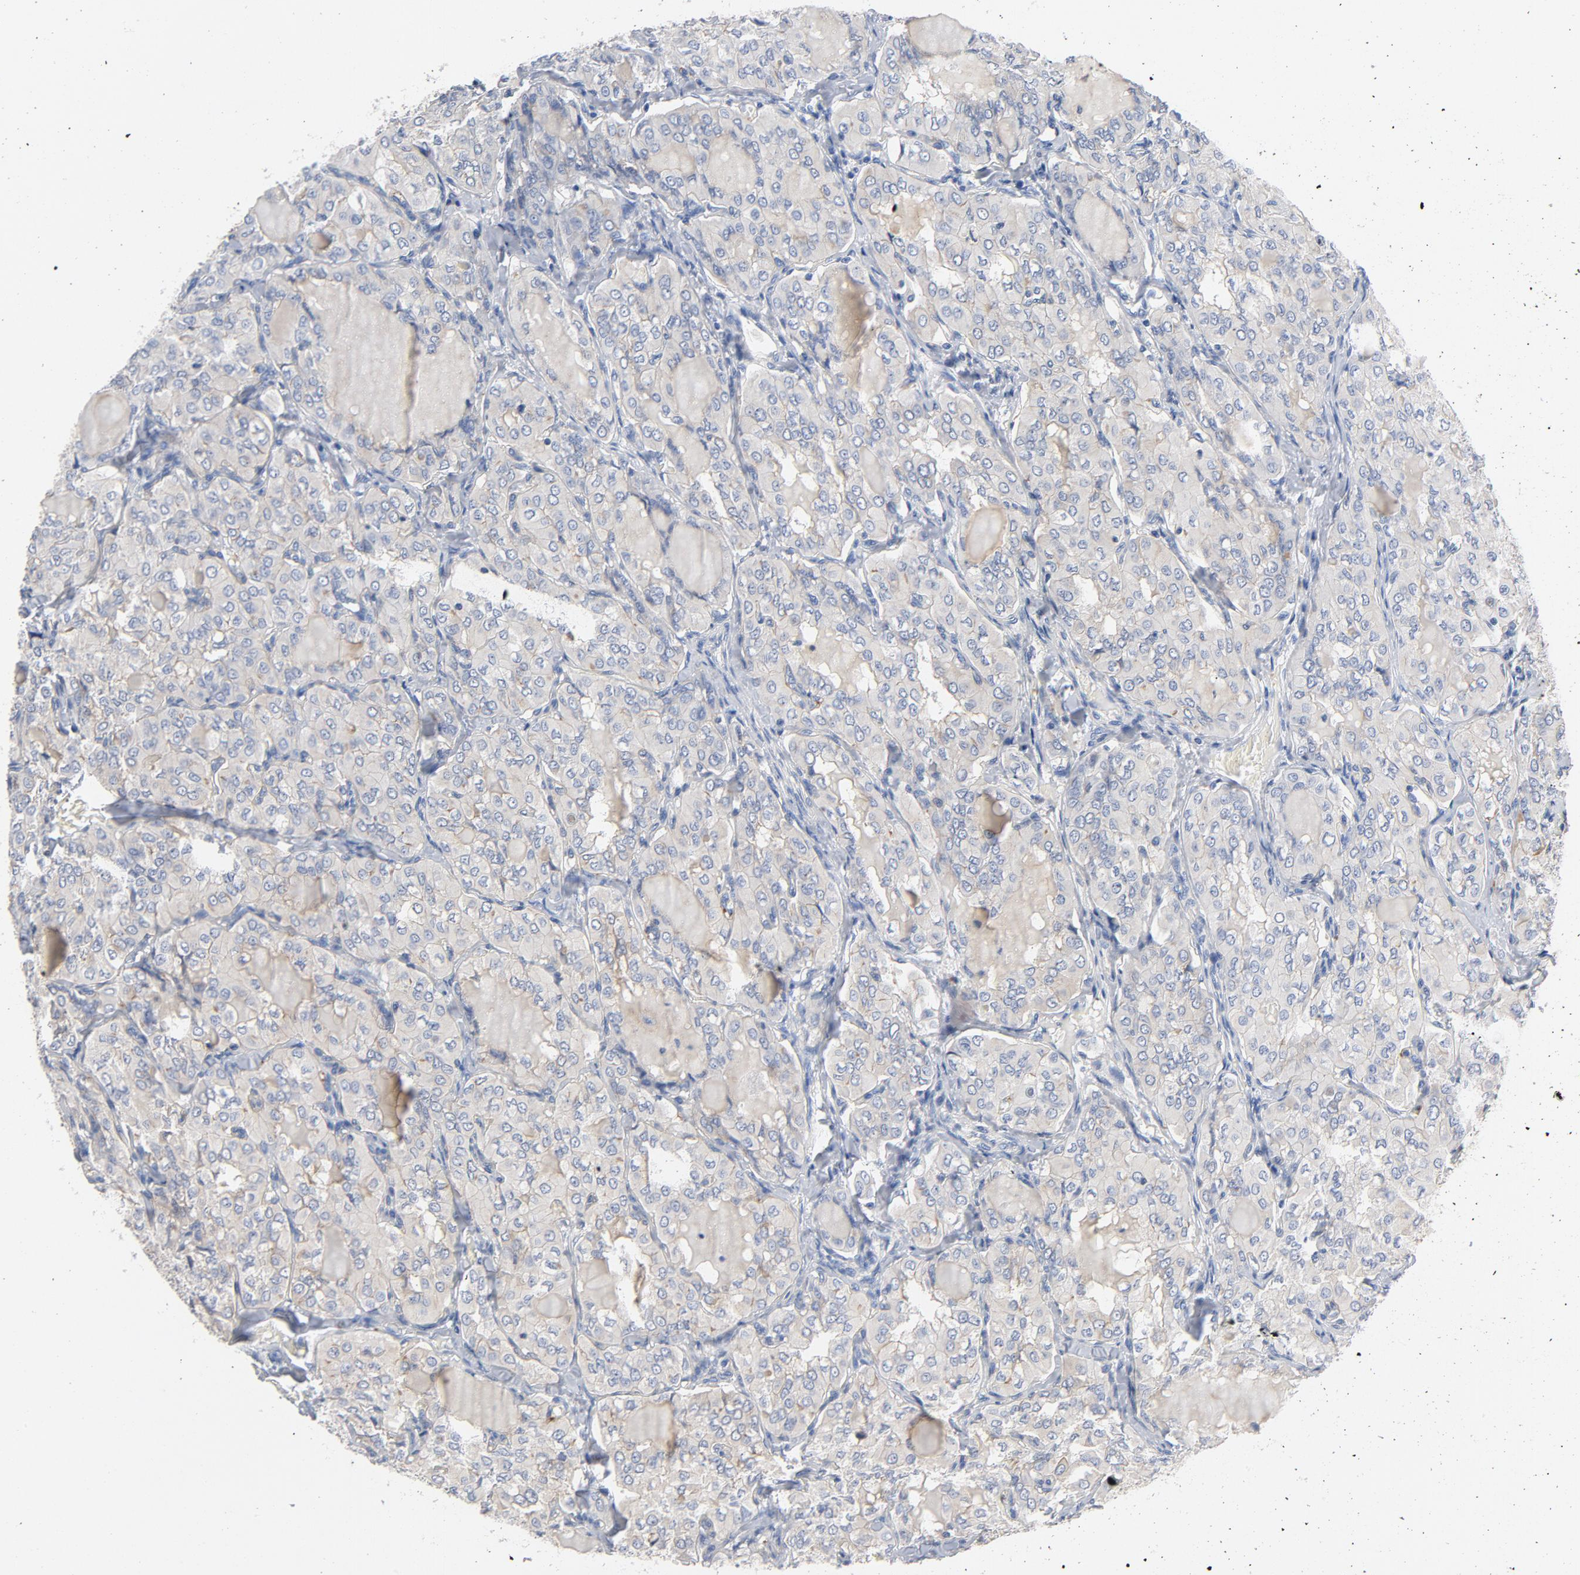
{"staining": {"intensity": "weak", "quantity": ">75%", "location": "cytoplasmic/membranous"}, "tissue": "thyroid cancer", "cell_type": "Tumor cells", "image_type": "cancer", "snomed": [{"axis": "morphology", "description": "Papillary adenocarcinoma, NOS"}, {"axis": "topography", "description": "Thyroid gland"}], "caption": "Thyroid cancer stained with a brown dye reveals weak cytoplasmic/membranous positive expression in about >75% of tumor cells.", "gene": "SRC", "patient": {"sex": "male", "age": 20}}